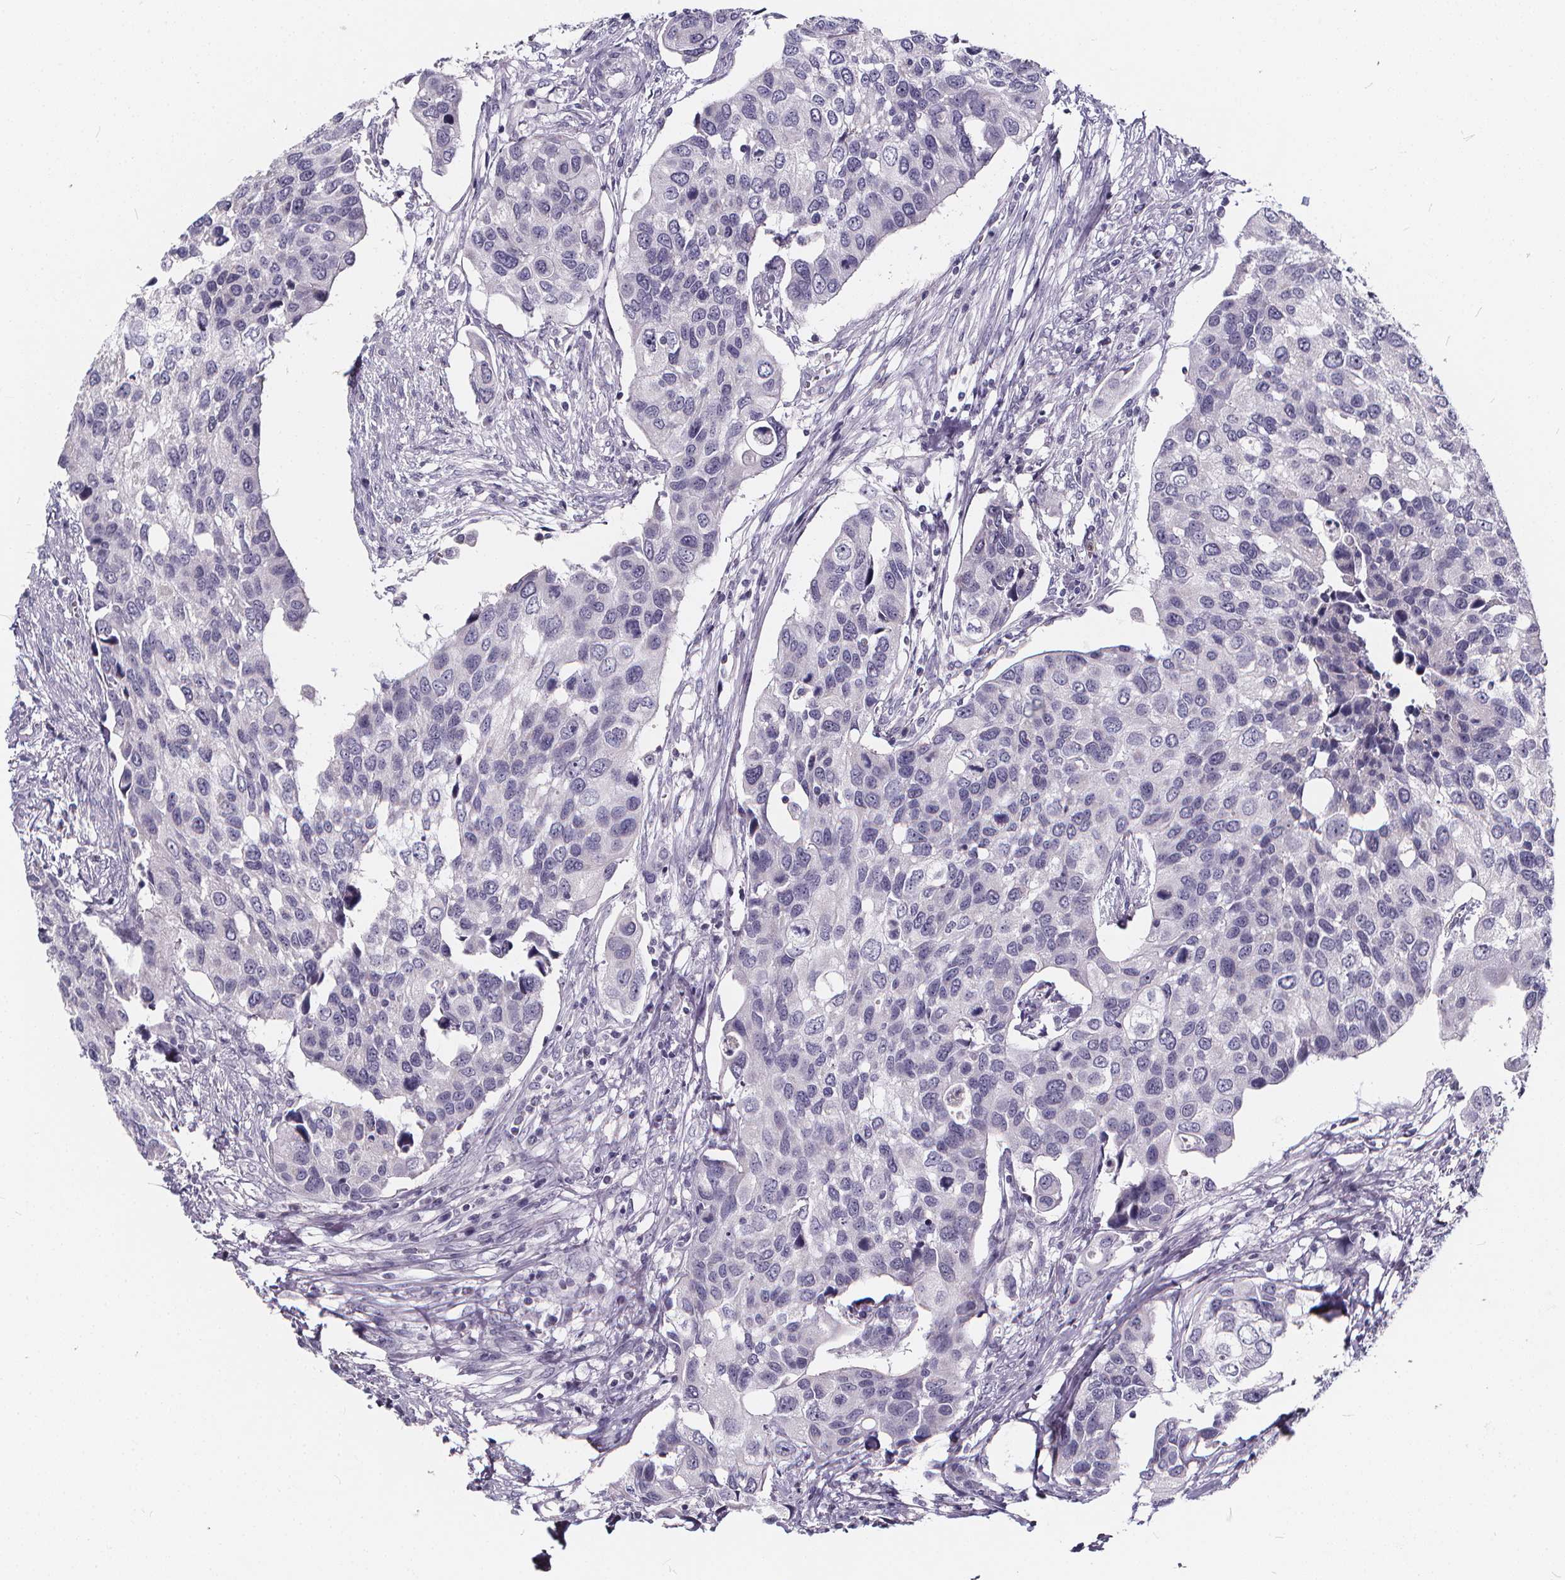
{"staining": {"intensity": "negative", "quantity": "none", "location": "none"}, "tissue": "urothelial cancer", "cell_type": "Tumor cells", "image_type": "cancer", "snomed": [{"axis": "morphology", "description": "Urothelial carcinoma, High grade"}, {"axis": "topography", "description": "Urinary bladder"}], "caption": "Tumor cells are negative for protein expression in human urothelial cancer.", "gene": "SPEF2", "patient": {"sex": "male", "age": 60}}